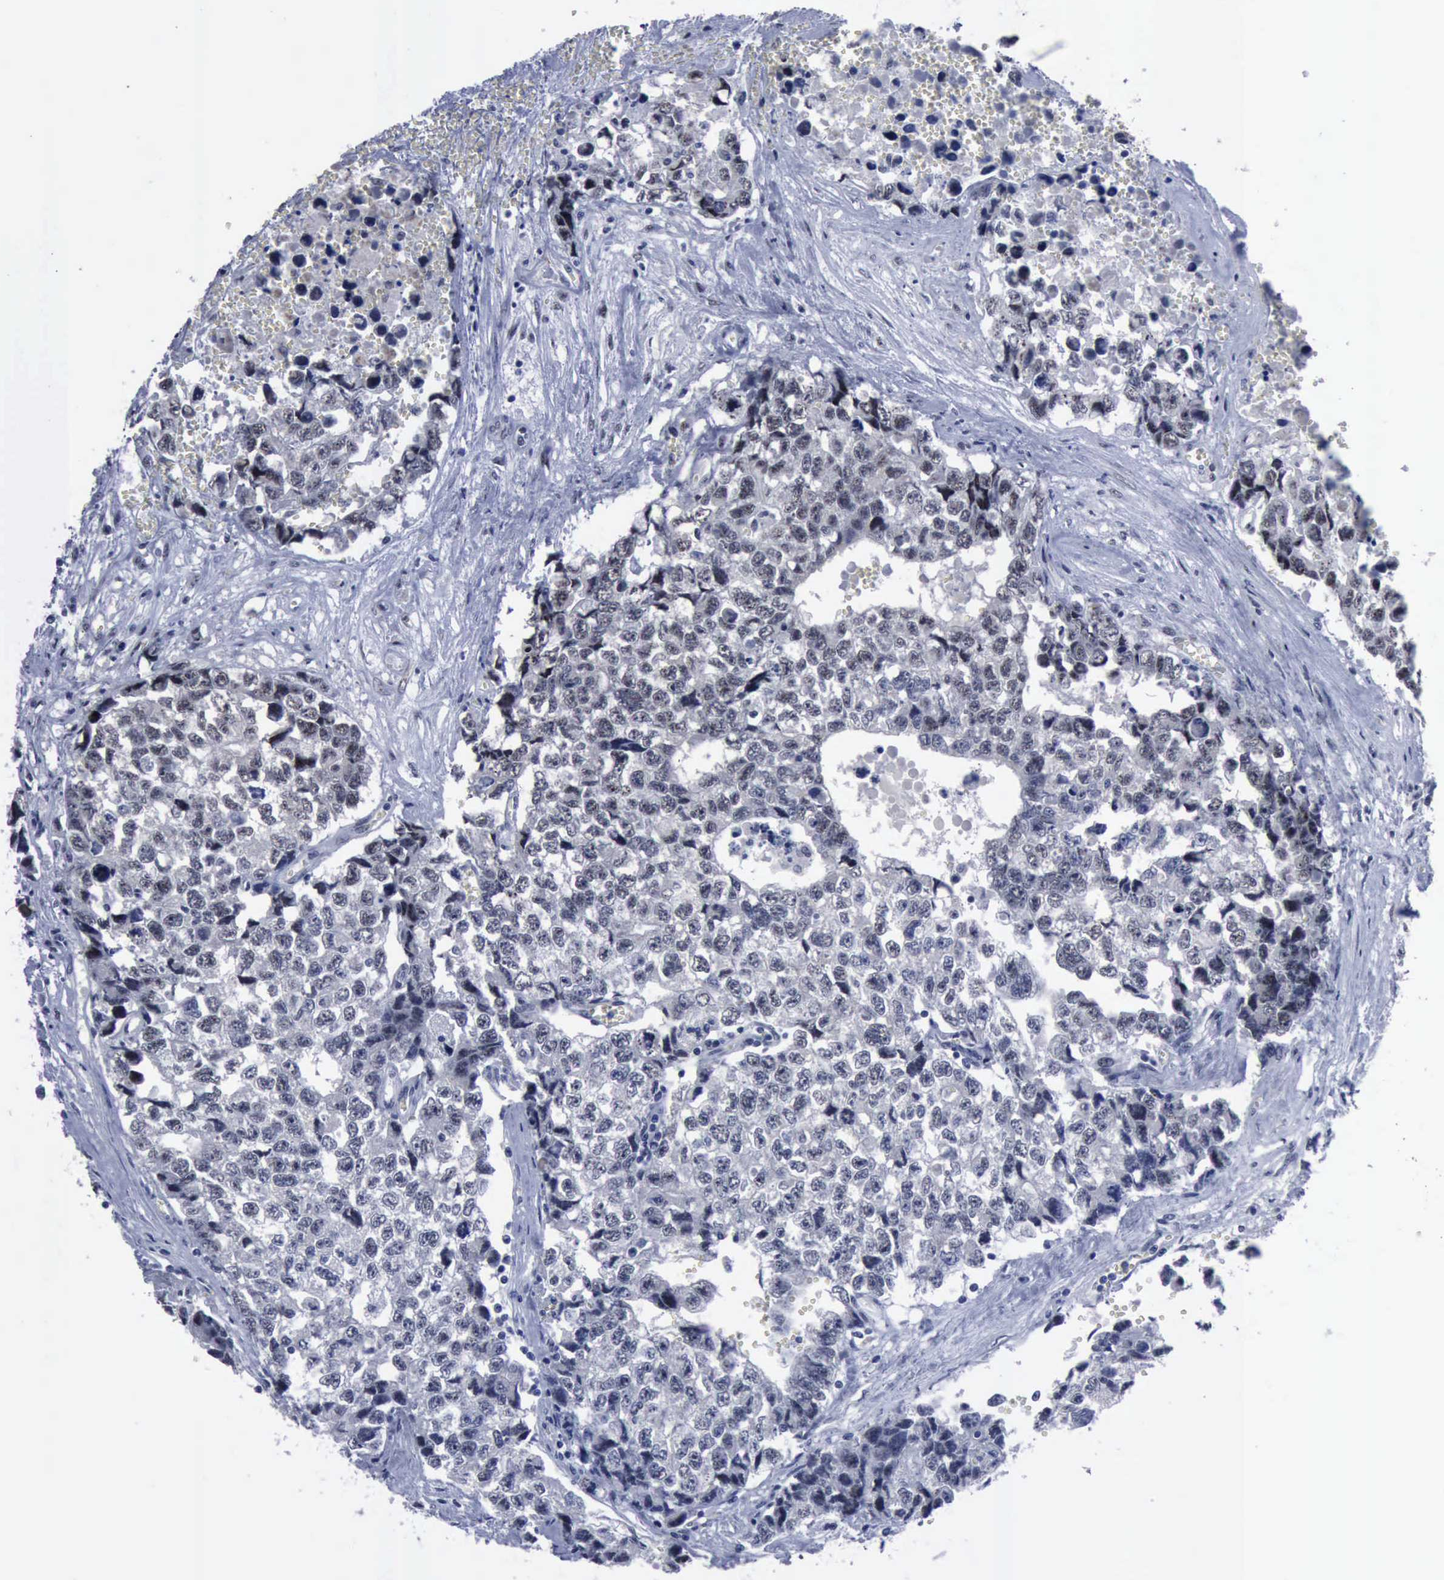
{"staining": {"intensity": "negative", "quantity": "none", "location": "none"}, "tissue": "testis cancer", "cell_type": "Tumor cells", "image_type": "cancer", "snomed": [{"axis": "morphology", "description": "Carcinoma, Embryonal, NOS"}, {"axis": "topography", "description": "Testis"}], "caption": "Tumor cells are negative for brown protein staining in testis cancer. (DAB (3,3'-diaminobenzidine) immunohistochemistry visualized using brightfield microscopy, high magnification).", "gene": "BRD1", "patient": {"sex": "male", "age": 31}}